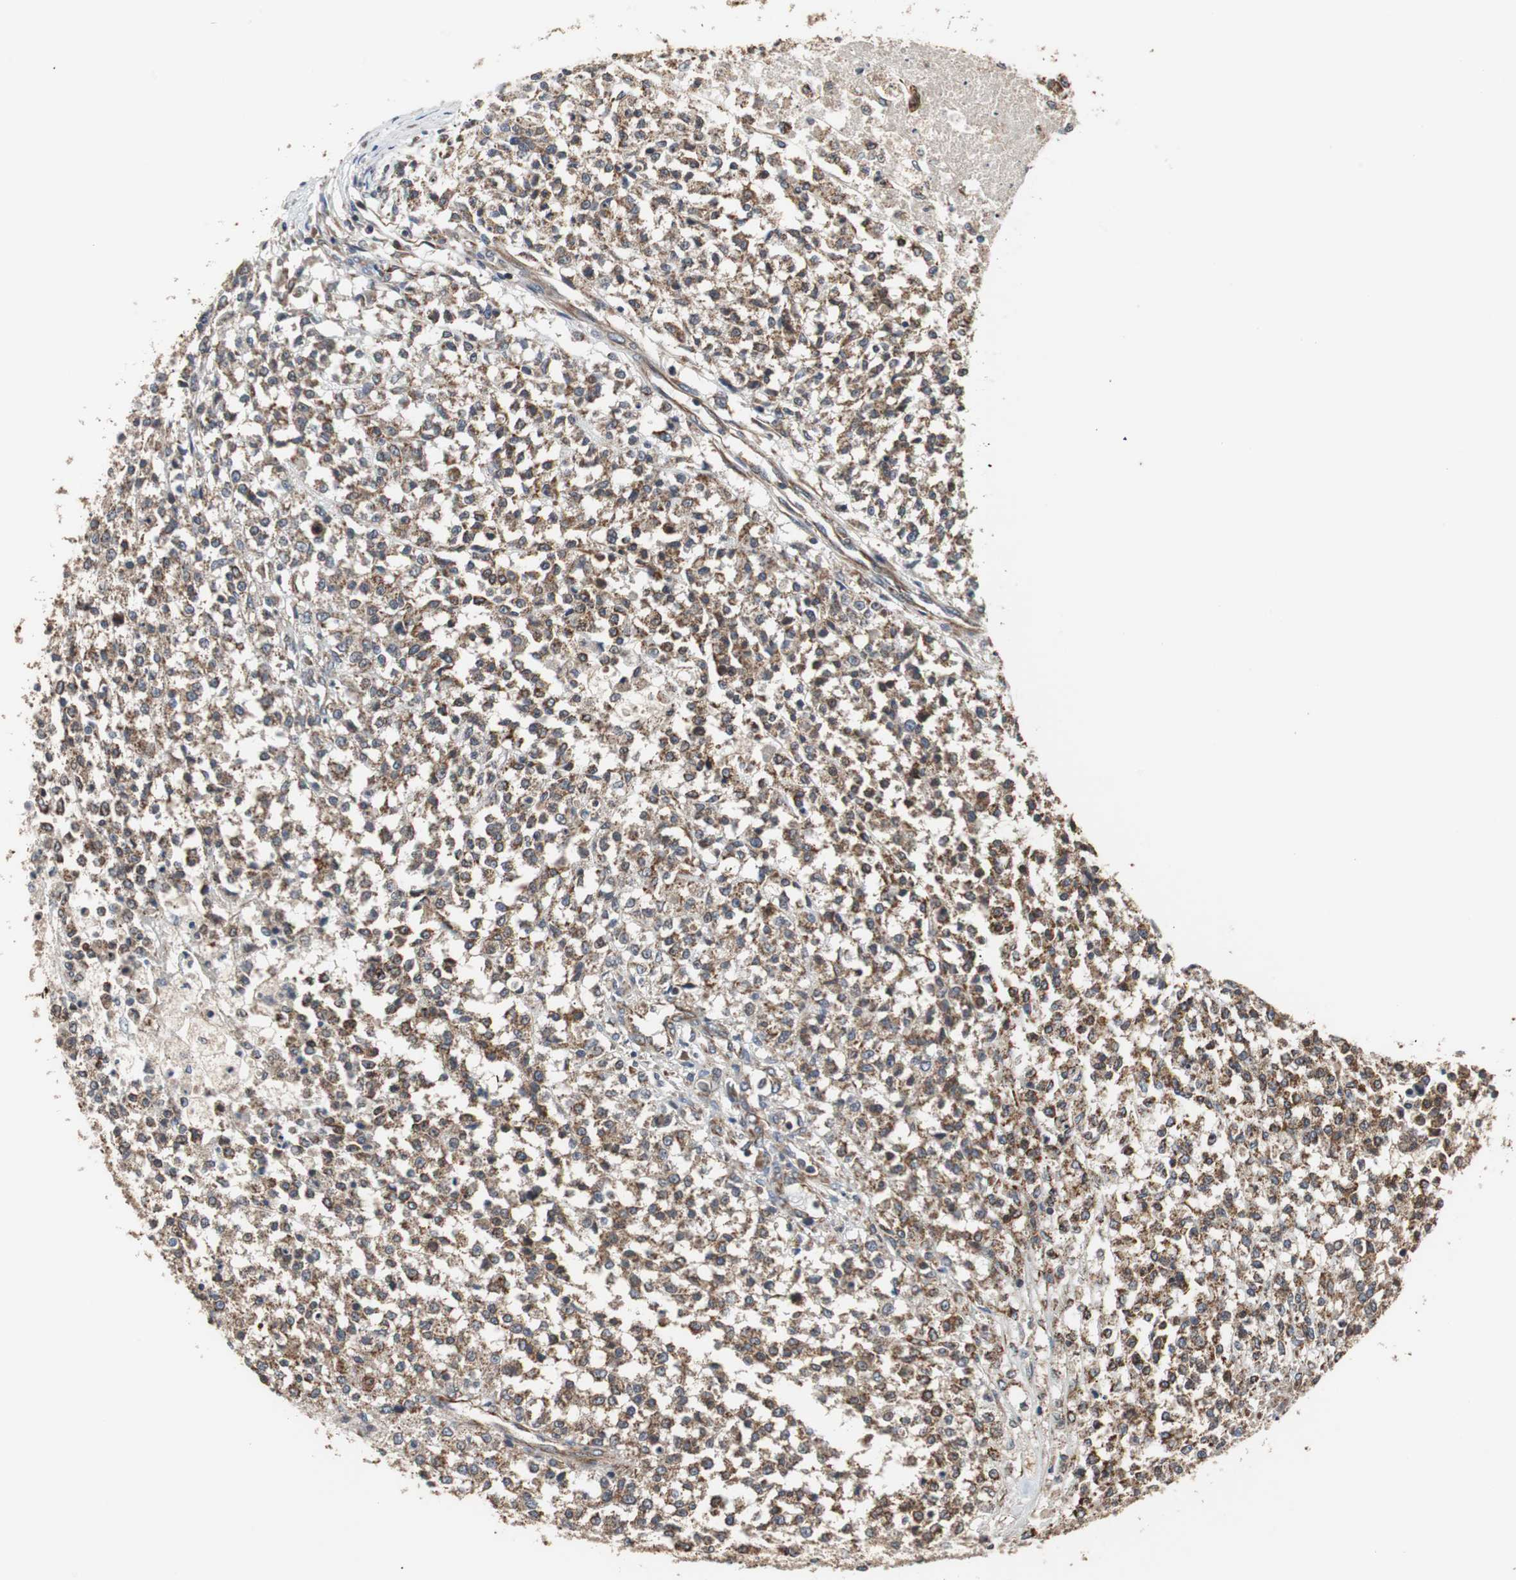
{"staining": {"intensity": "moderate", "quantity": ">75%", "location": "cytoplasmic/membranous"}, "tissue": "testis cancer", "cell_type": "Tumor cells", "image_type": "cancer", "snomed": [{"axis": "morphology", "description": "Seminoma, NOS"}, {"axis": "topography", "description": "Testis"}], "caption": "Human testis seminoma stained with a protein marker reveals moderate staining in tumor cells.", "gene": "ACTR3", "patient": {"sex": "male", "age": 59}}